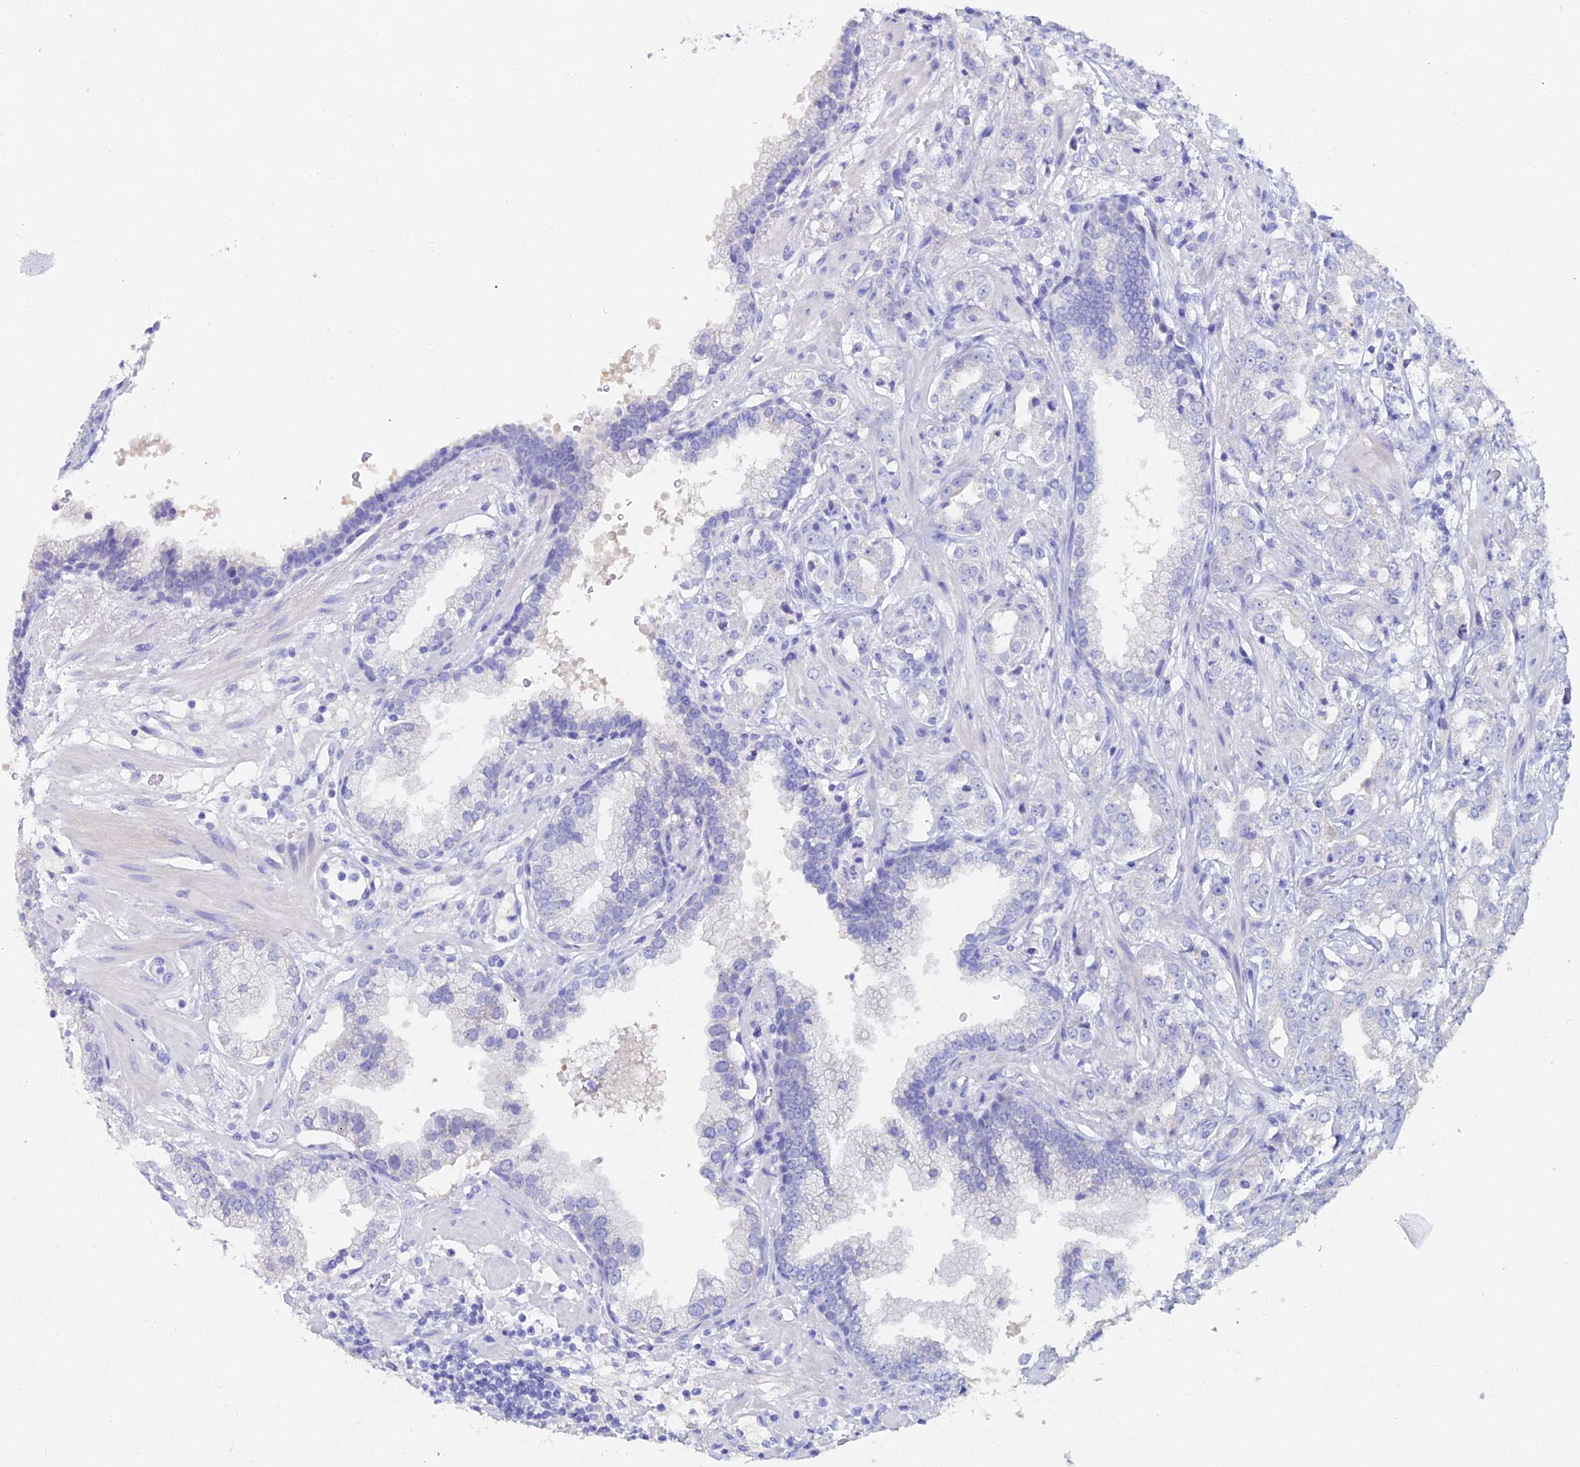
{"staining": {"intensity": "negative", "quantity": "none", "location": "none"}, "tissue": "prostate cancer", "cell_type": "Tumor cells", "image_type": "cancer", "snomed": [{"axis": "morphology", "description": "Adenocarcinoma, High grade"}, {"axis": "topography", "description": "Prostate"}], "caption": "The photomicrograph shows no significant expression in tumor cells of prostate high-grade adenocarcinoma.", "gene": "ESRRG", "patient": {"sex": "male", "age": 63}}